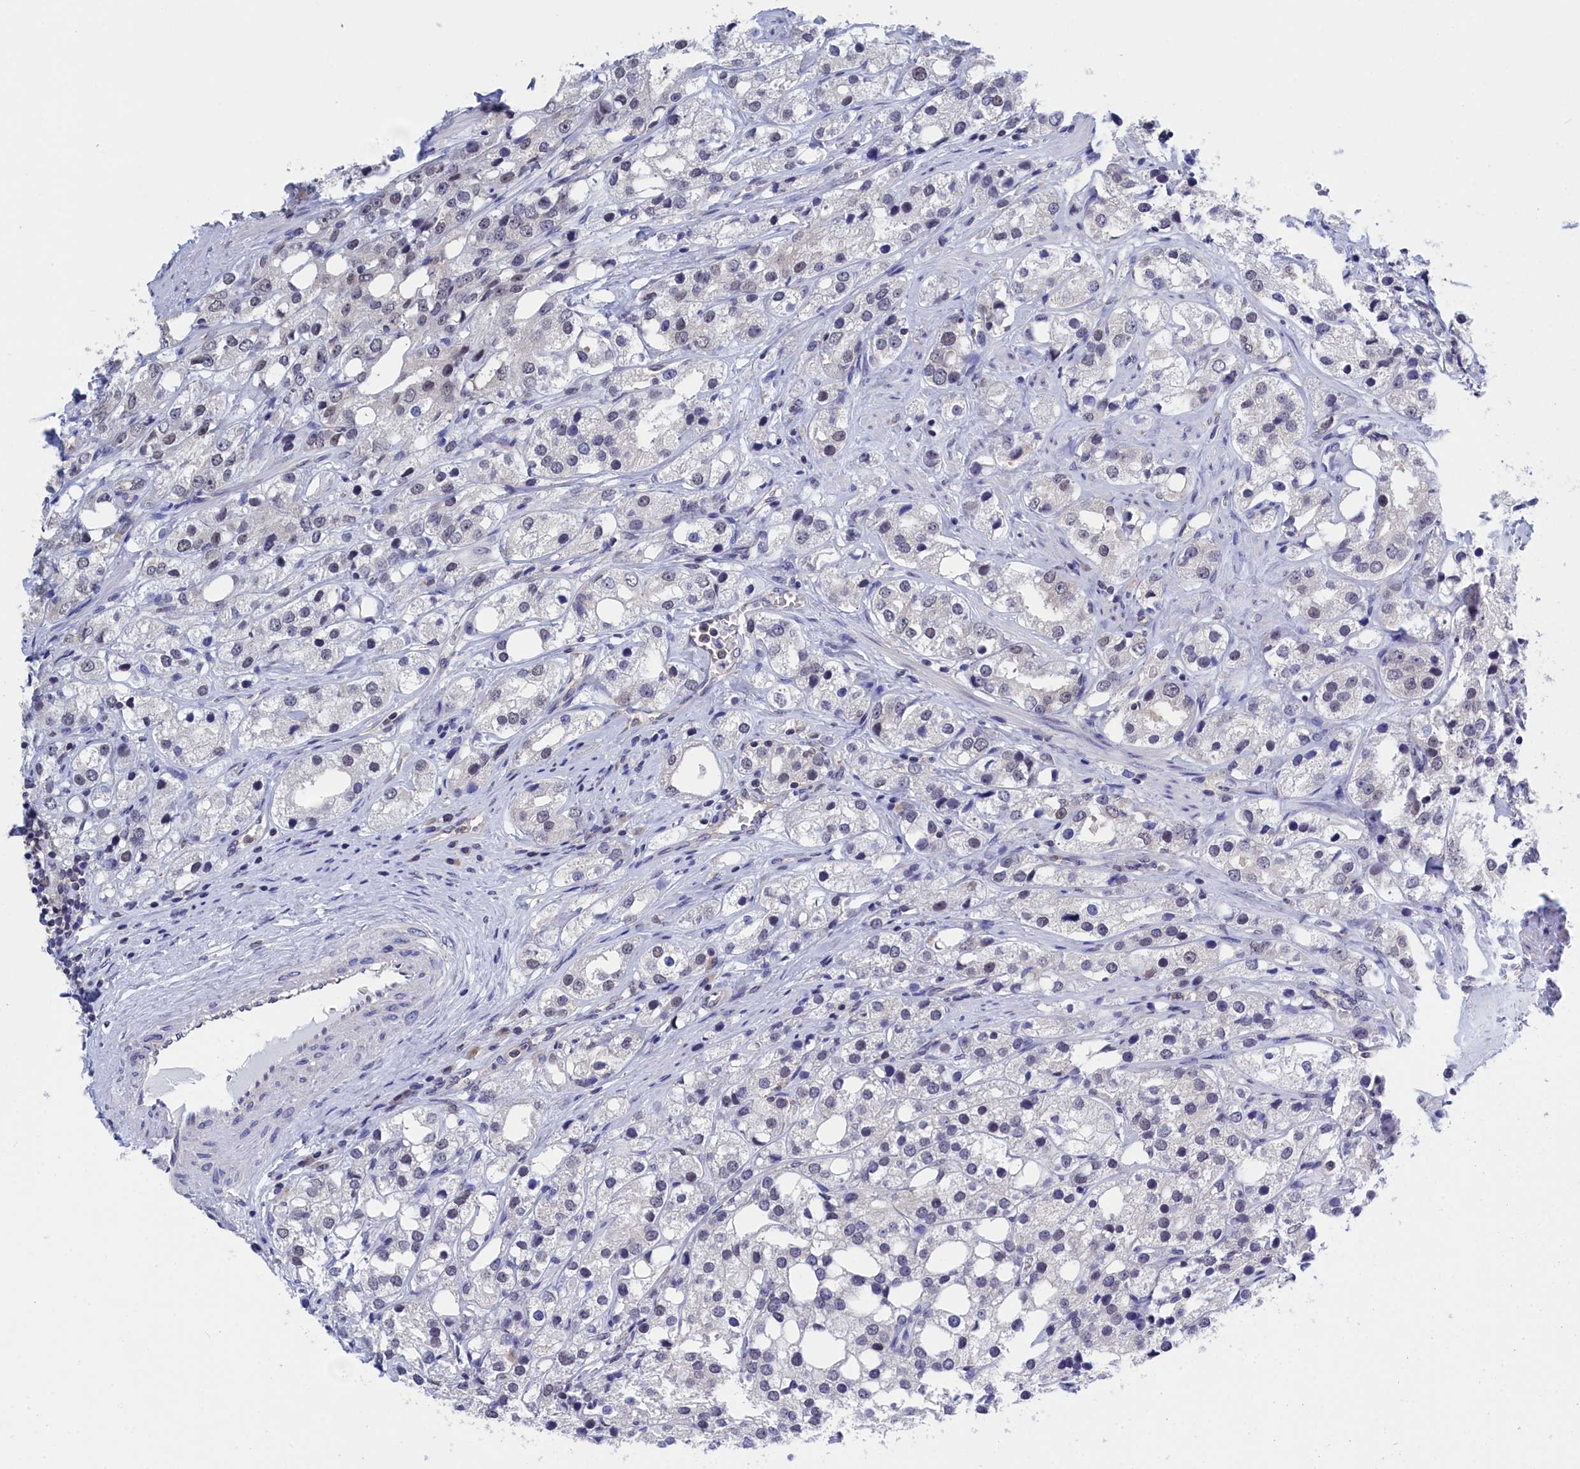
{"staining": {"intensity": "negative", "quantity": "none", "location": "none"}, "tissue": "prostate cancer", "cell_type": "Tumor cells", "image_type": "cancer", "snomed": [{"axis": "morphology", "description": "Adenocarcinoma, NOS"}, {"axis": "topography", "description": "Prostate"}], "caption": "A histopathology image of human adenocarcinoma (prostate) is negative for staining in tumor cells.", "gene": "PGP", "patient": {"sex": "male", "age": 79}}